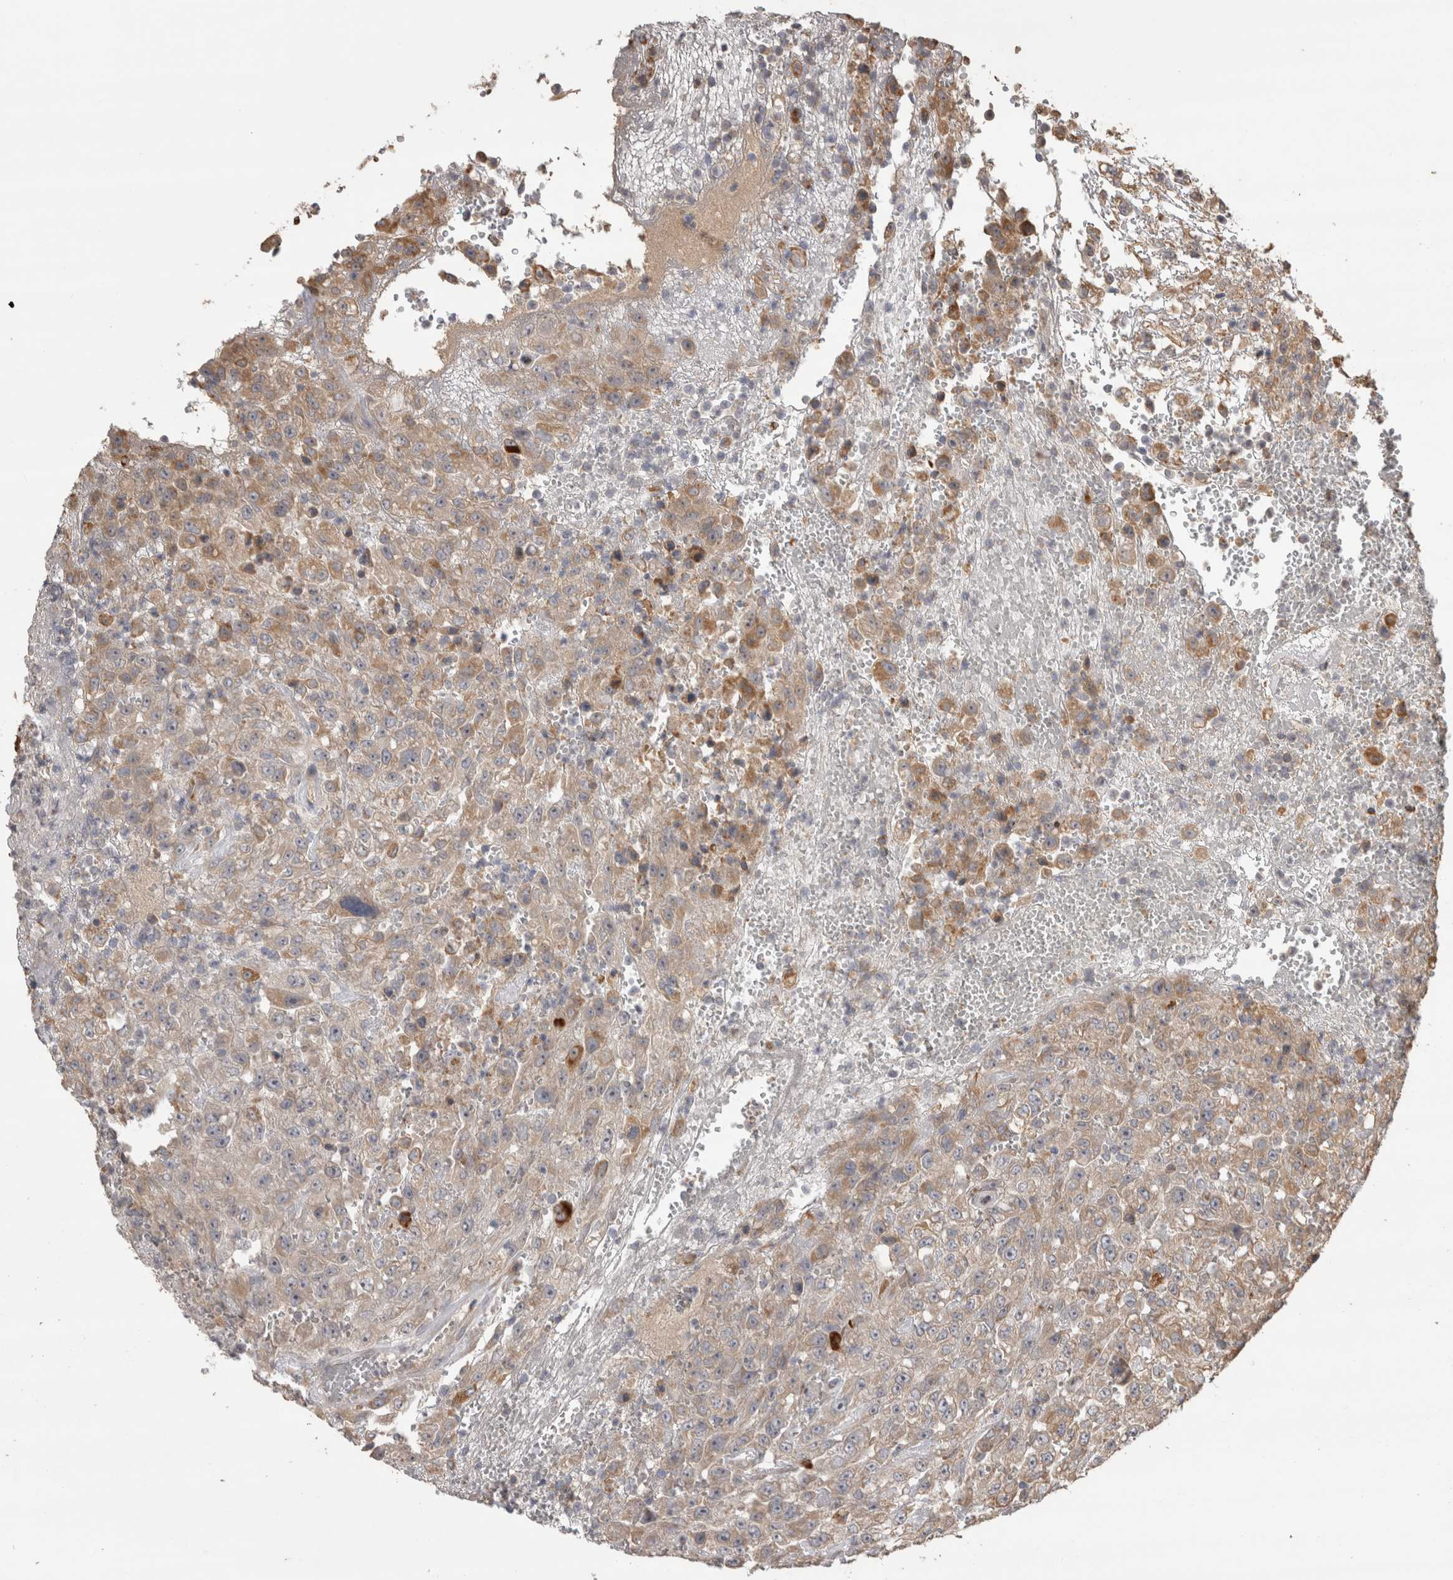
{"staining": {"intensity": "weak", "quantity": ">75%", "location": "cytoplasmic/membranous"}, "tissue": "urothelial cancer", "cell_type": "Tumor cells", "image_type": "cancer", "snomed": [{"axis": "morphology", "description": "Urothelial carcinoma, High grade"}, {"axis": "topography", "description": "Urinary bladder"}], "caption": "IHC (DAB (3,3'-diaminobenzidine)) staining of urothelial cancer reveals weak cytoplasmic/membranous protein positivity in about >75% of tumor cells.", "gene": "TBCE", "patient": {"sex": "male", "age": 46}}